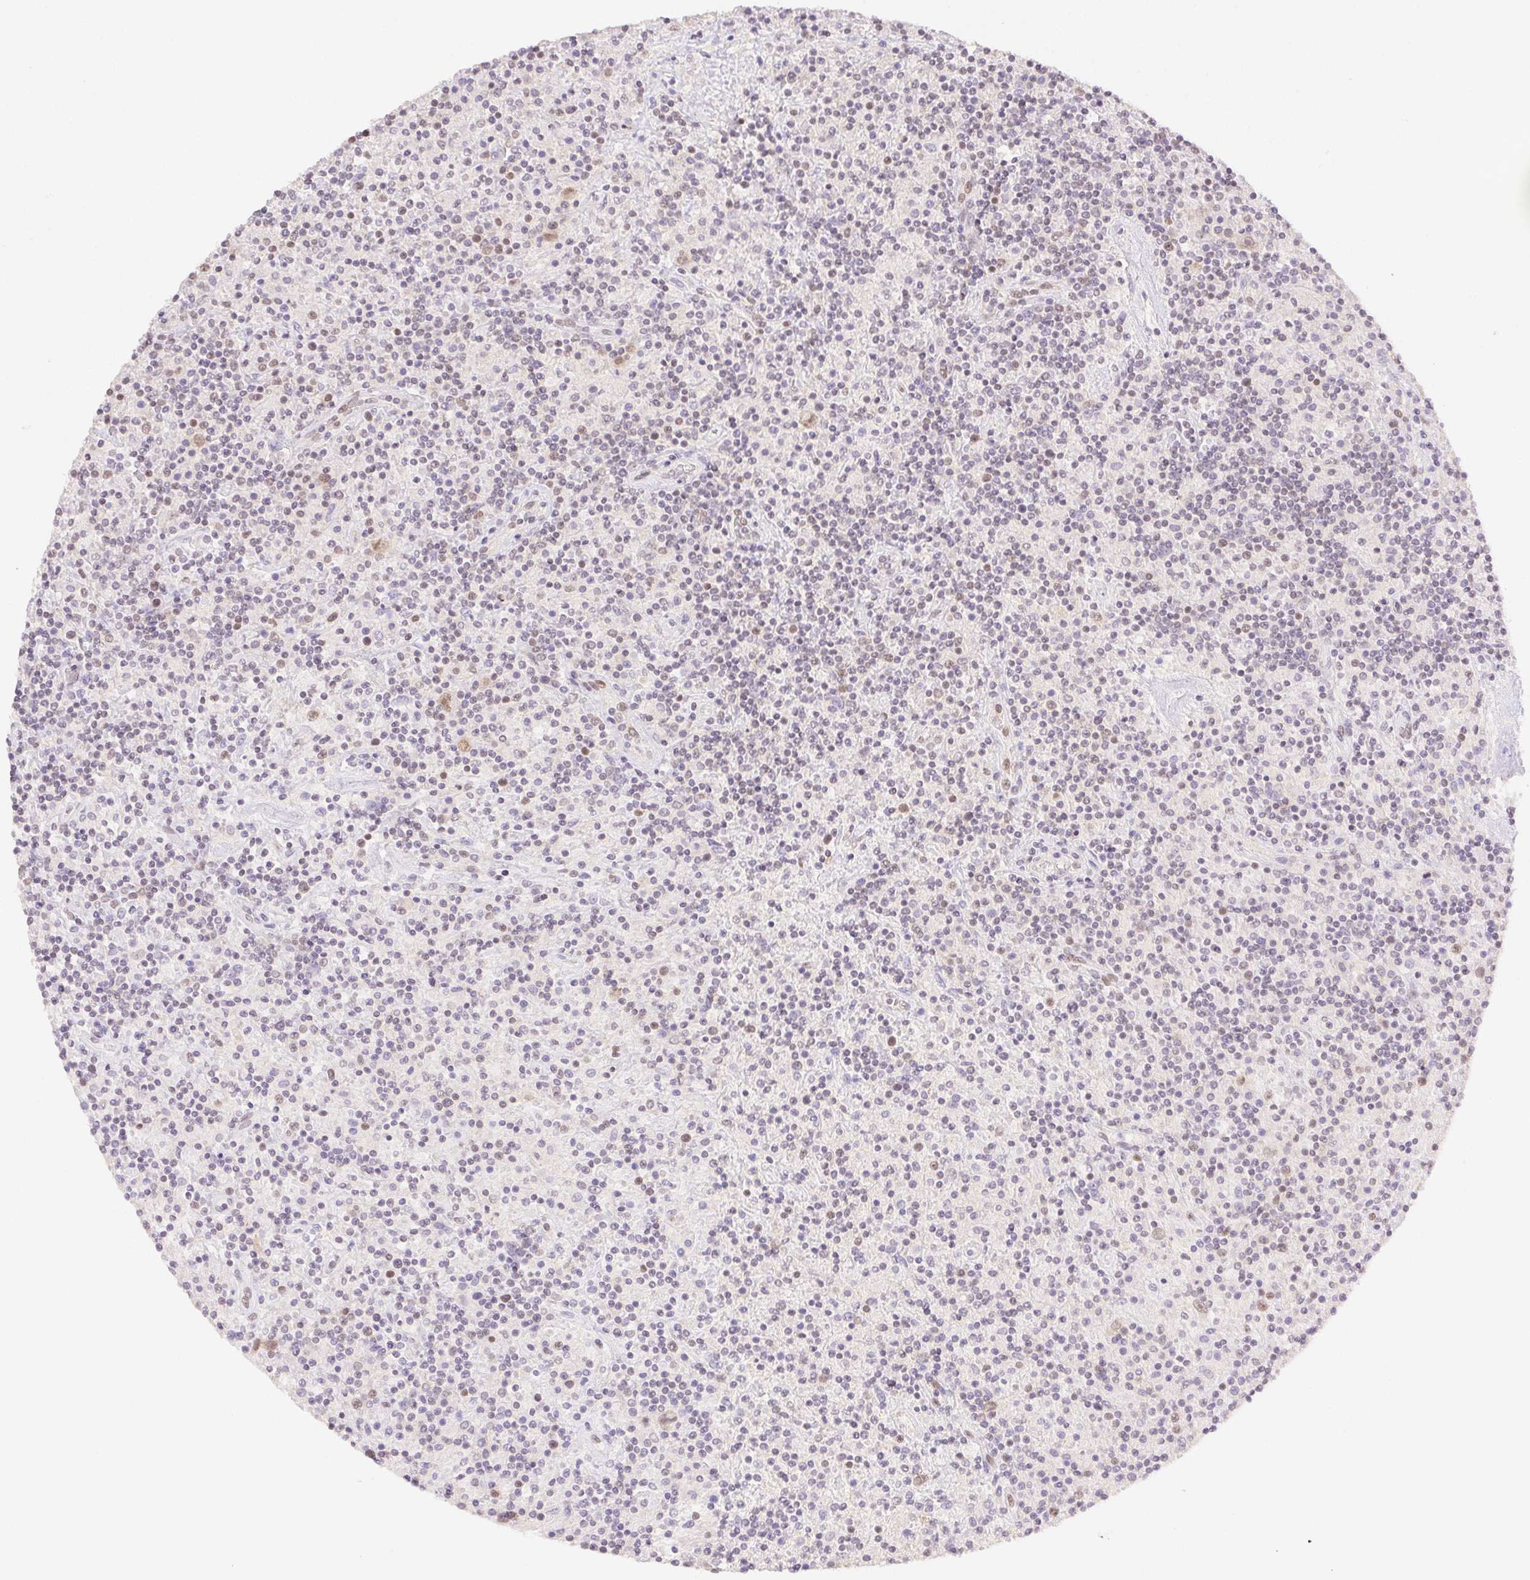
{"staining": {"intensity": "moderate", "quantity": "25%-75%", "location": "nuclear"}, "tissue": "lymphoma", "cell_type": "Tumor cells", "image_type": "cancer", "snomed": [{"axis": "morphology", "description": "Hodgkin's disease, NOS"}, {"axis": "topography", "description": "Lymph node"}], "caption": "Hodgkin's disease tissue exhibits moderate nuclear positivity in about 25%-75% of tumor cells, visualized by immunohistochemistry.", "gene": "H2AZ2", "patient": {"sex": "male", "age": 70}}